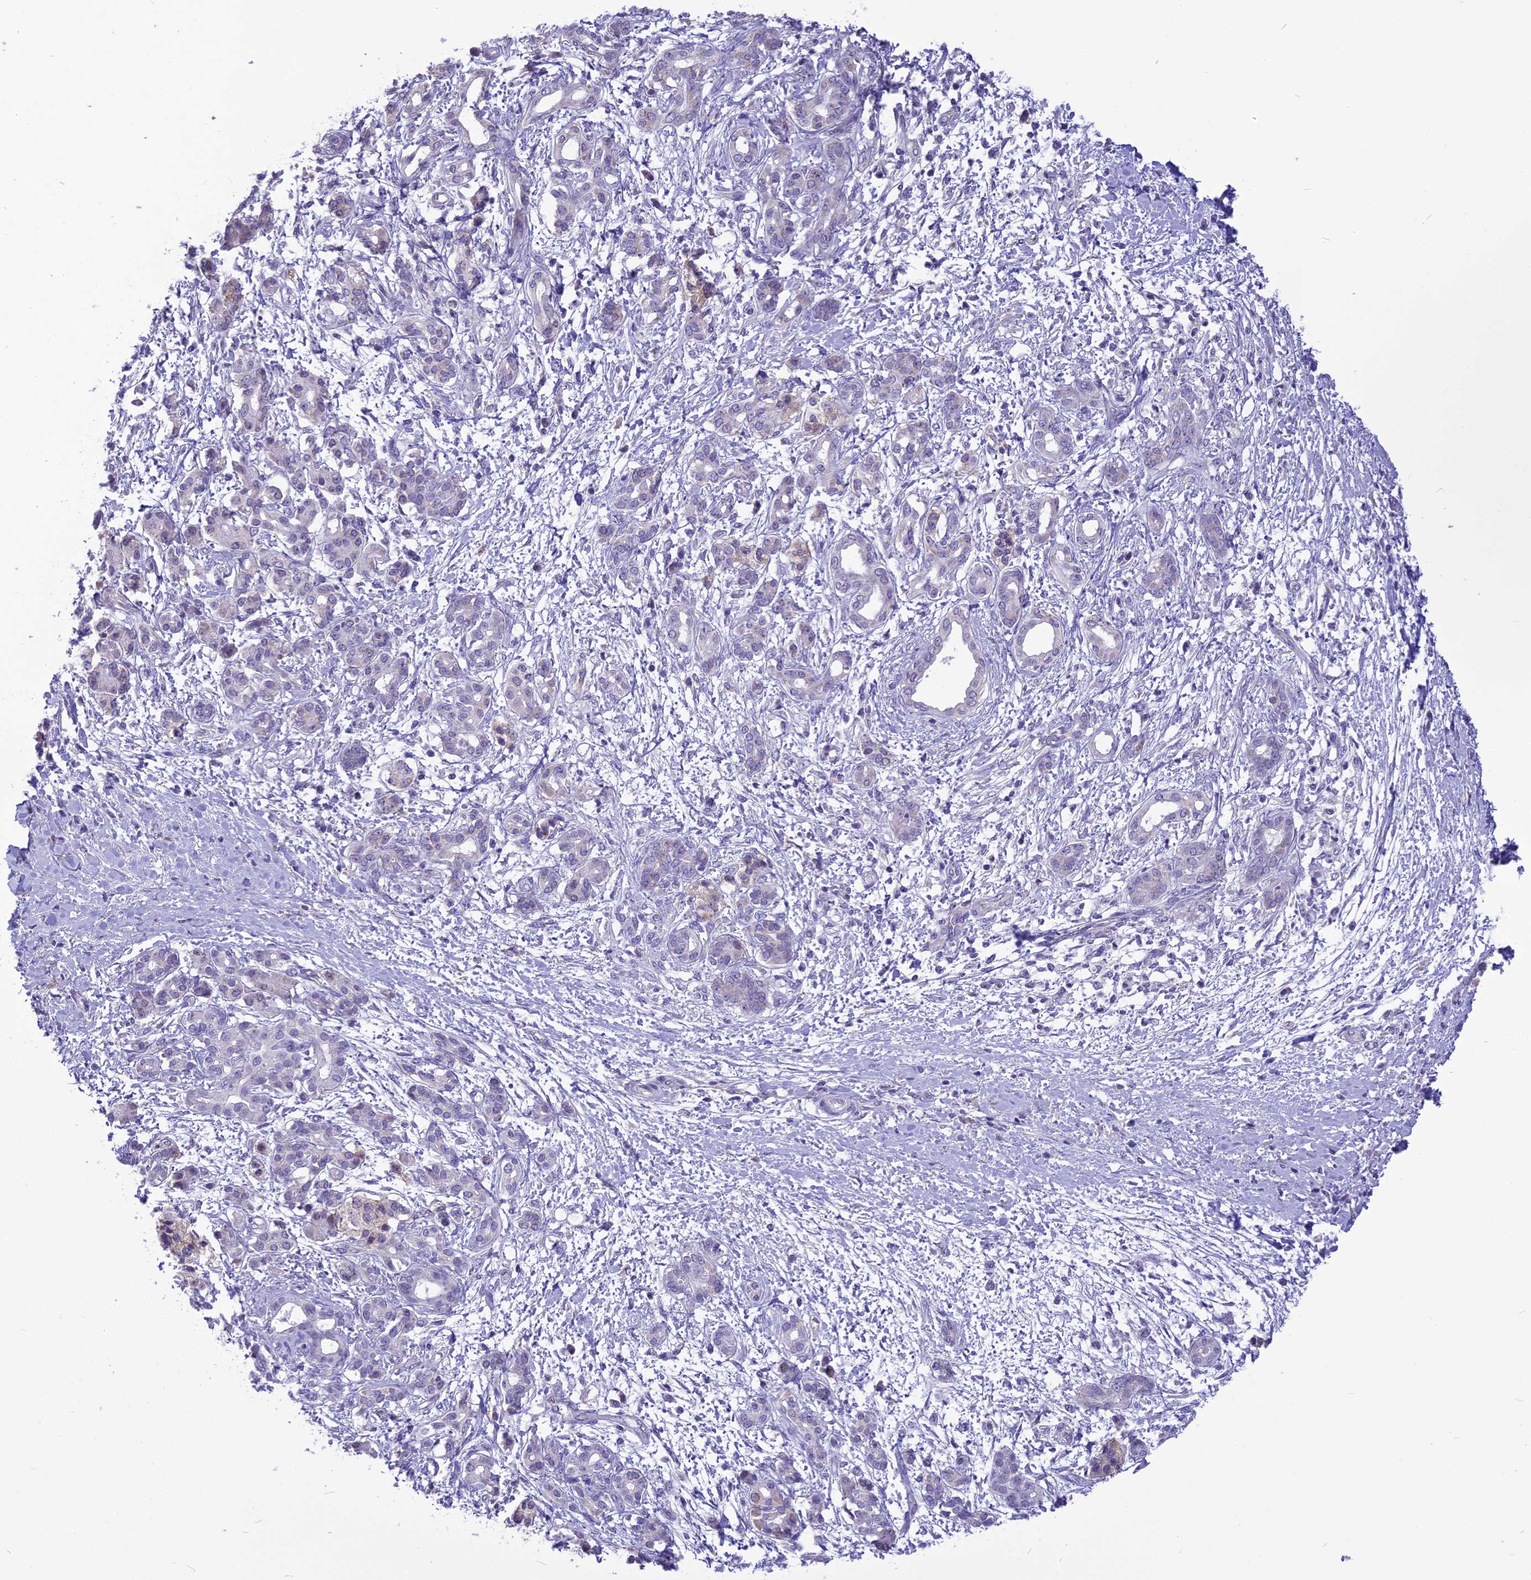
{"staining": {"intensity": "negative", "quantity": "none", "location": "none"}, "tissue": "pancreatic cancer", "cell_type": "Tumor cells", "image_type": "cancer", "snomed": [{"axis": "morphology", "description": "Adenocarcinoma, NOS"}, {"axis": "topography", "description": "Pancreas"}], "caption": "An immunohistochemistry histopathology image of pancreatic adenocarcinoma is shown. There is no staining in tumor cells of pancreatic adenocarcinoma.", "gene": "CMSS1", "patient": {"sex": "female", "age": 55}}